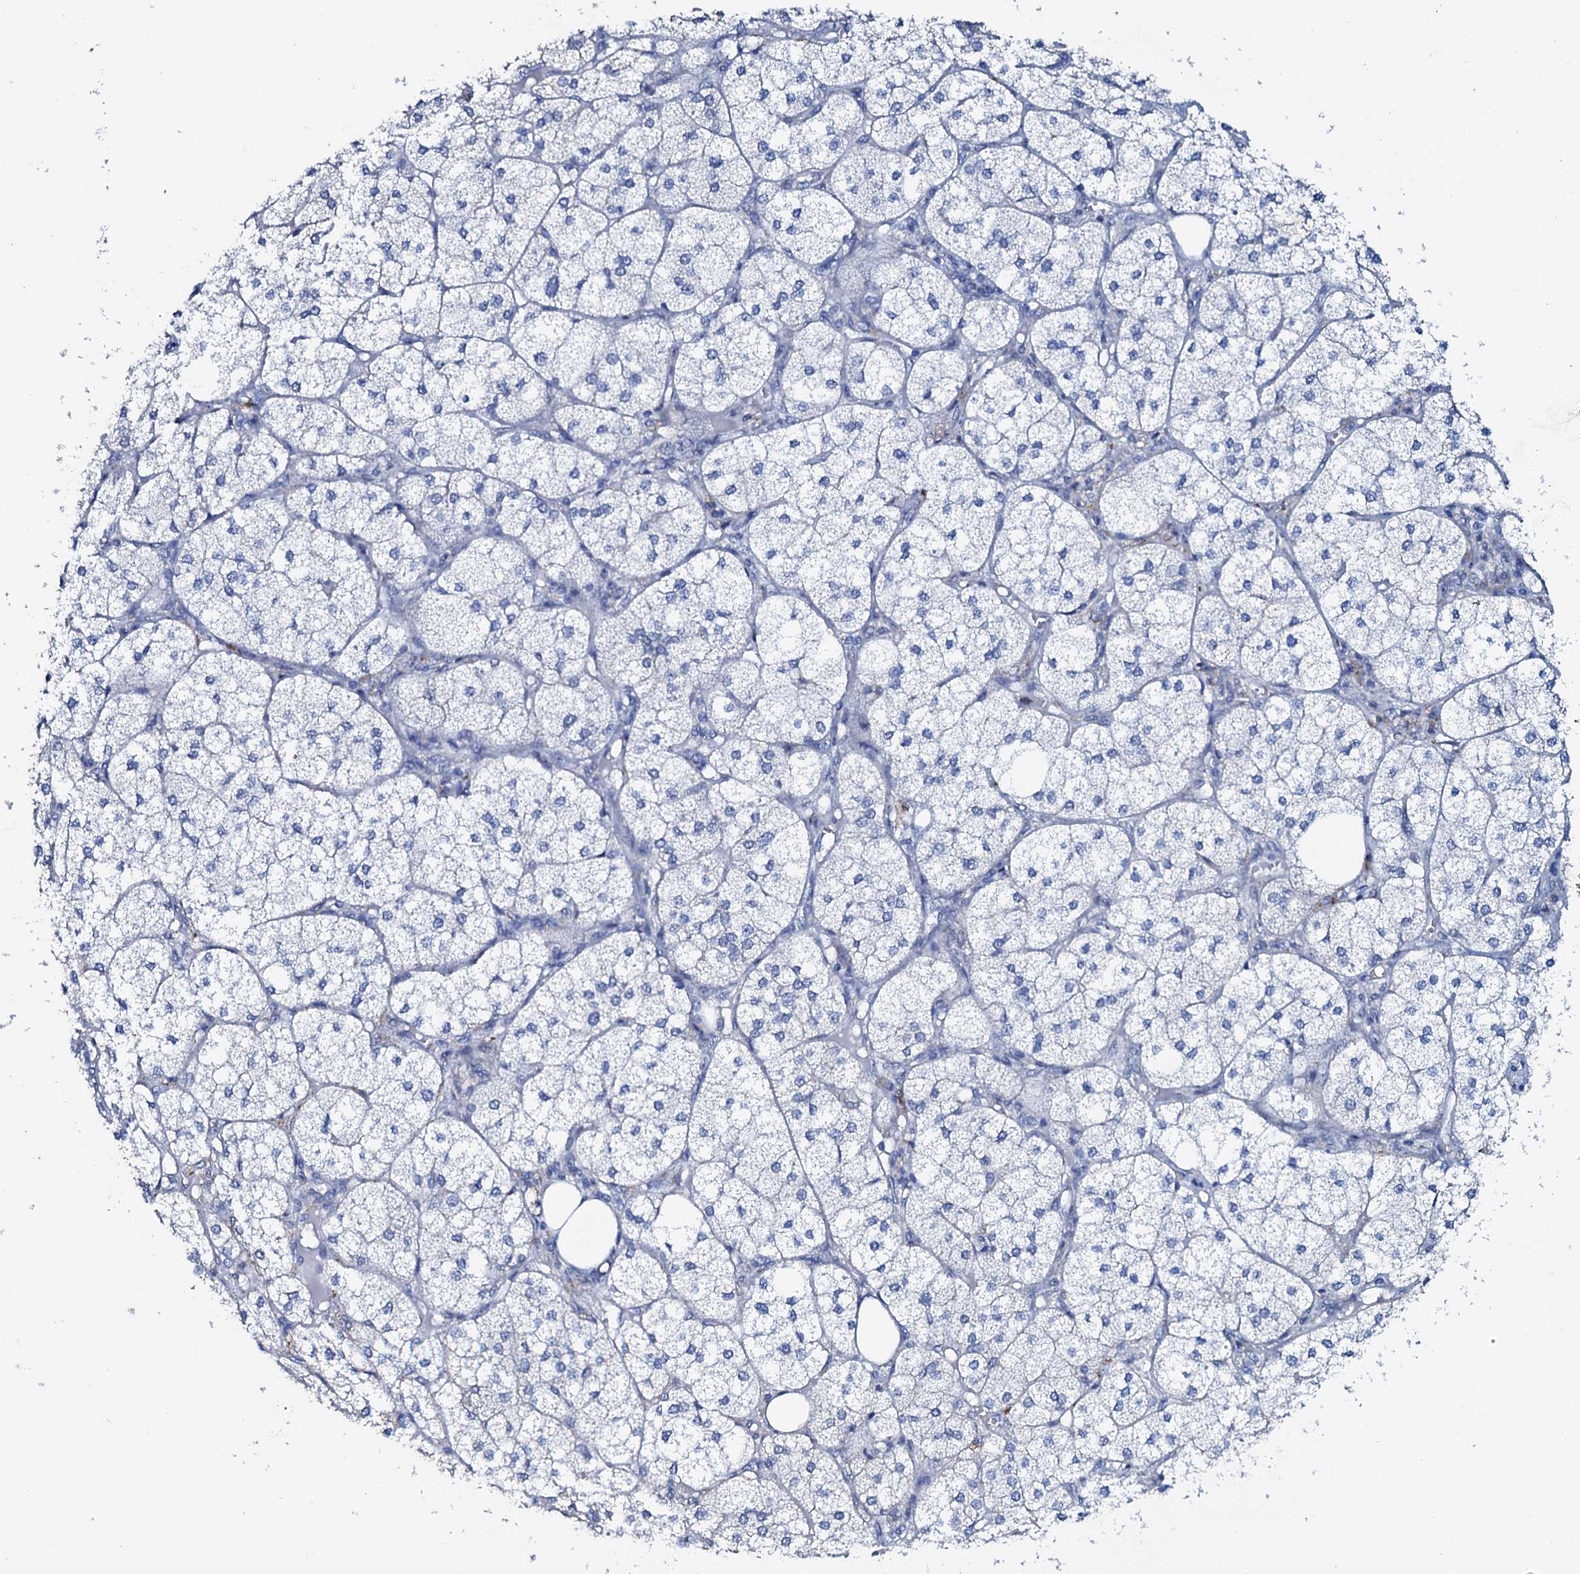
{"staining": {"intensity": "negative", "quantity": "none", "location": "none"}, "tissue": "adrenal gland", "cell_type": "Glandular cells", "image_type": "normal", "snomed": [{"axis": "morphology", "description": "Normal tissue, NOS"}, {"axis": "topography", "description": "Adrenal gland"}], "caption": "The image displays no significant positivity in glandular cells of adrenal gland. (DAB IHC with hematoxylin counter stain).", "gene": "AMER2", "patient": {"sex": "female", "age": 61}}